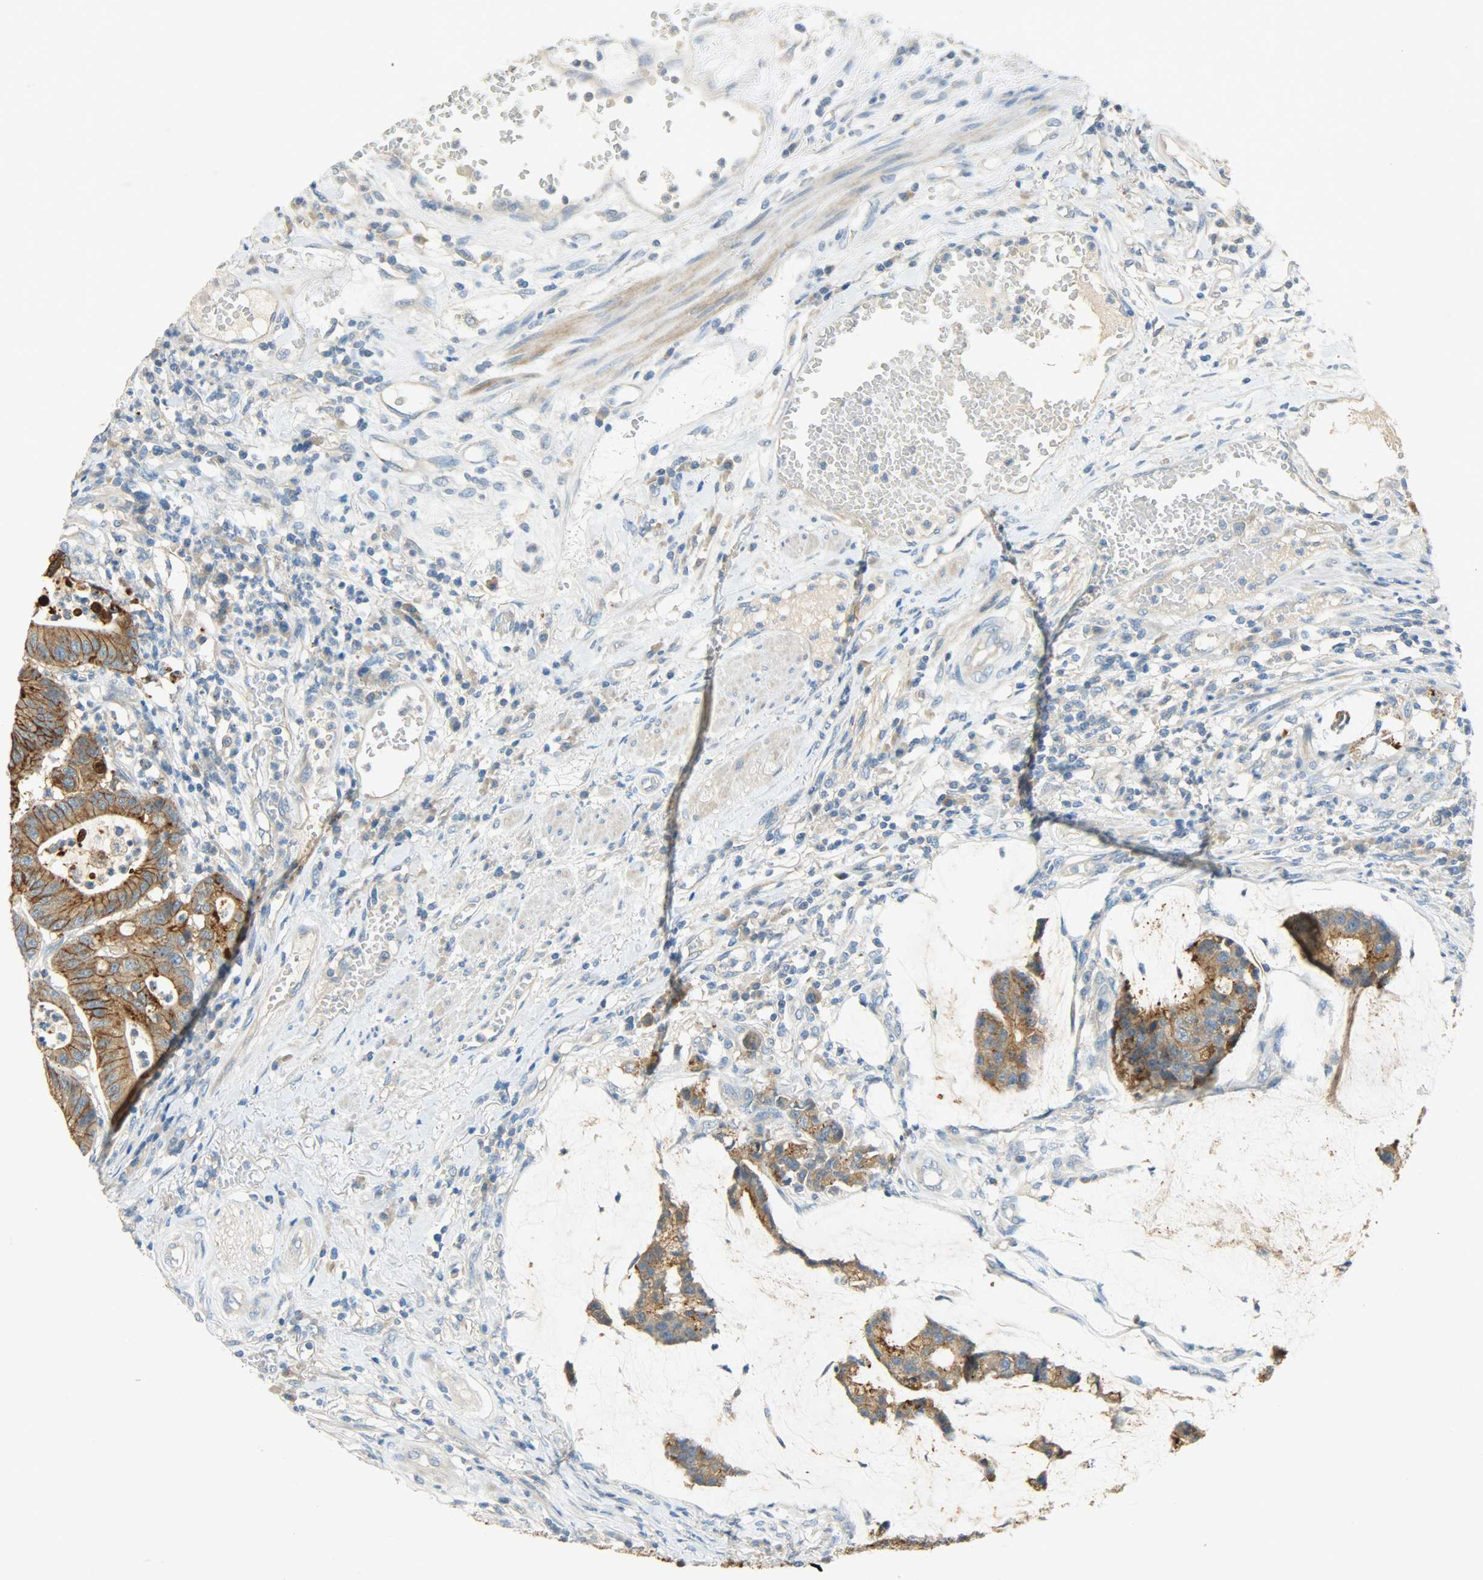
{"staining": {"intensity": "strong", "quantity": ">75%", "location": "cytoplasmic/membranous"}, "tissue": "colorectal cancer", "cell_type": "Tumor cells", "image_type": "cancer", "snomed": [{"axis": "morphology", "description": "Adenocarcinoma, NOS"}, {"axis": "topography", "description": "Colon"}], "caption": "Colorectal adenocarcinoma tissue displays strong cytoplasmic/membranous positivity in about >75% of tumor cells, visualized by immunohistochemistry.", "gene": "DSG2", "patient": {"sex": "female", "age": 84}}